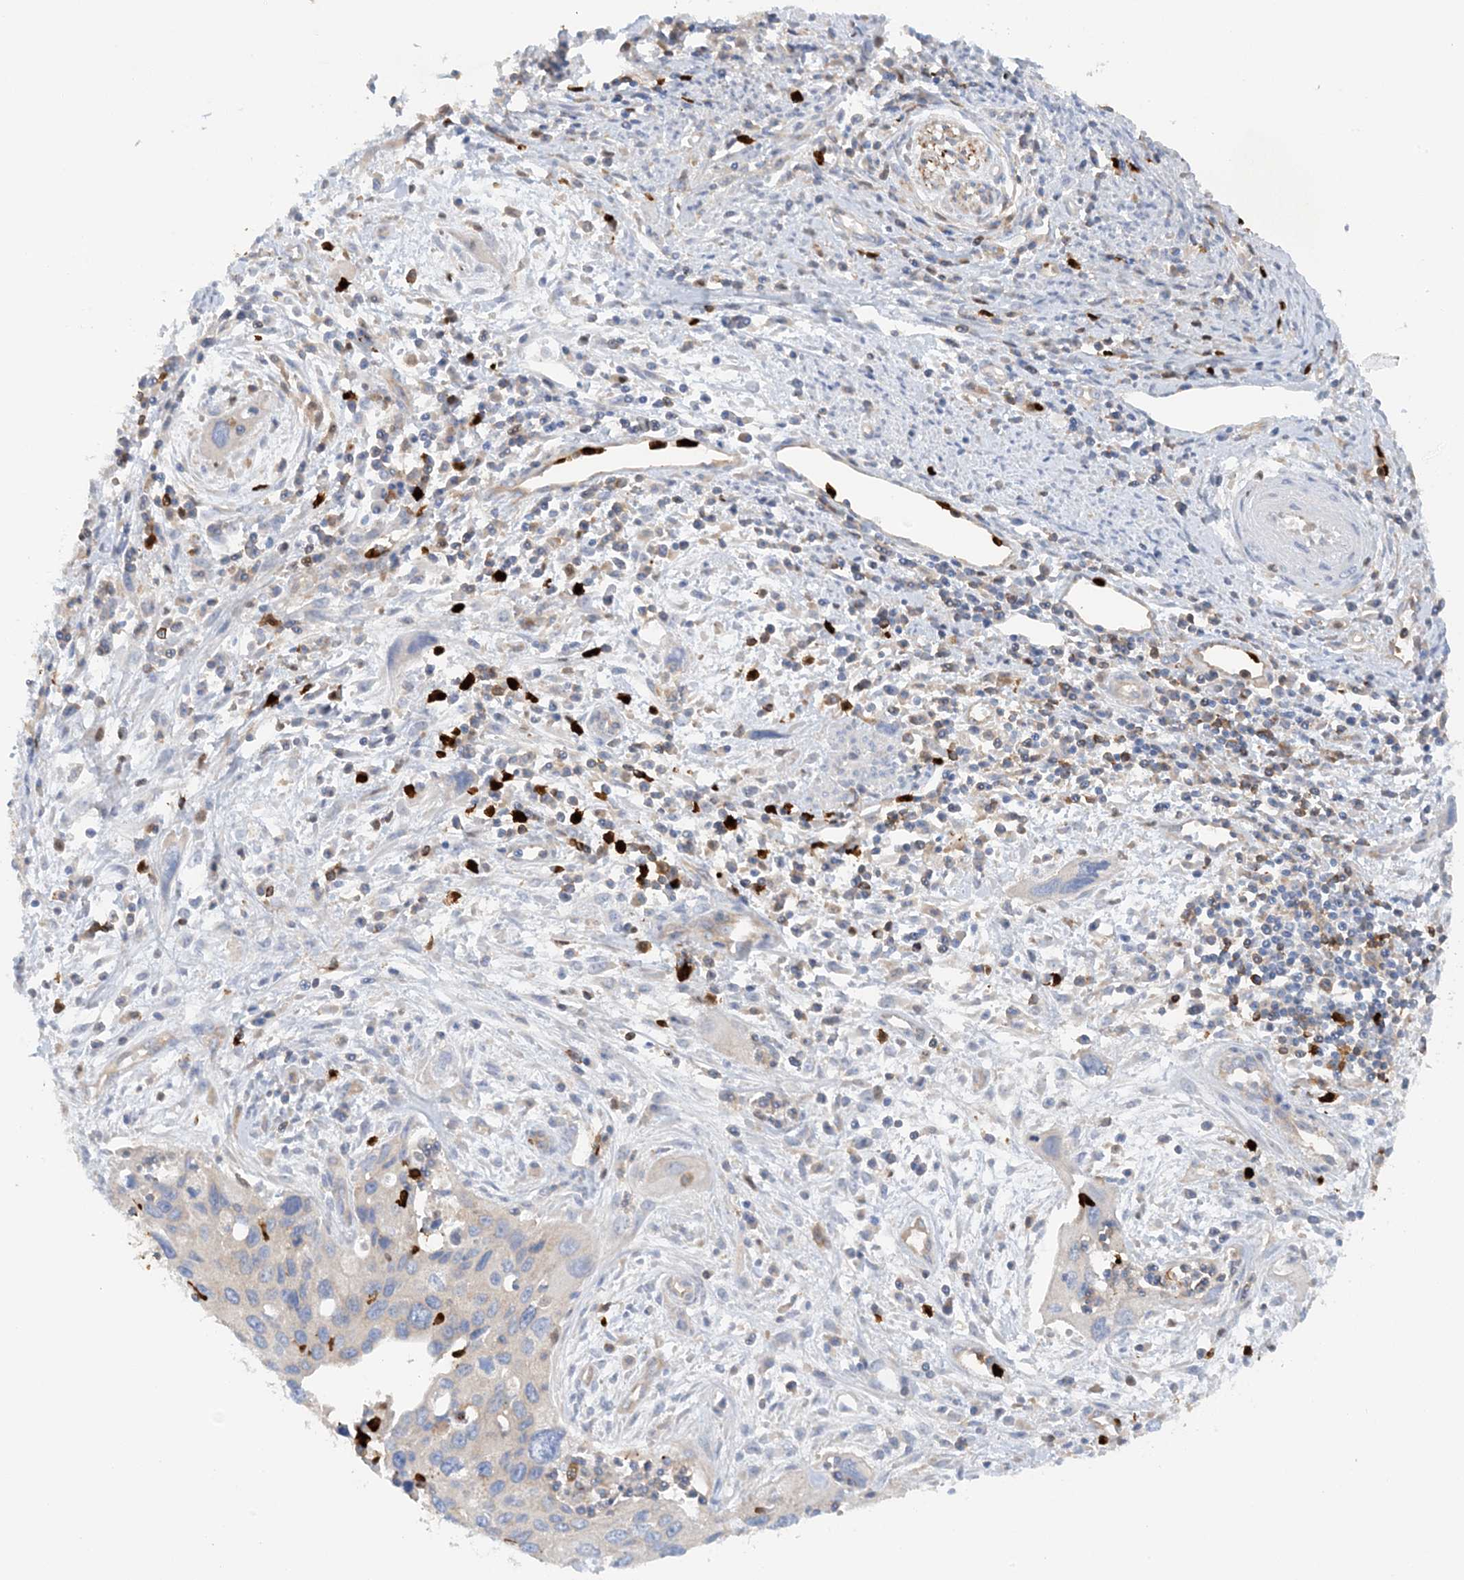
{"staining": {"intensity": "negative", "quantity": "none", "location": "none"}, "tissue": "cervical cancer", "cell_type": "Tumor cells", "image_type": "cancer", "snomed": [{"axis": "morphology", "description": "Squamous cell carcinoma, NOS"}, {"axis": "topography", "description": "Cervix"}], "caption": "Histopathology image shows no significant protein staining in tumor cells of cervical cancer. (Stains: DAB (3,3'-diaminobenzidine) immunohistochemistry (IHC) with hematoxylin counter stain, Microscopy: brightfield microscopy at high magnification).", "gene": "PHACTR2", "patient": {"sex": "female", "age": 55}}